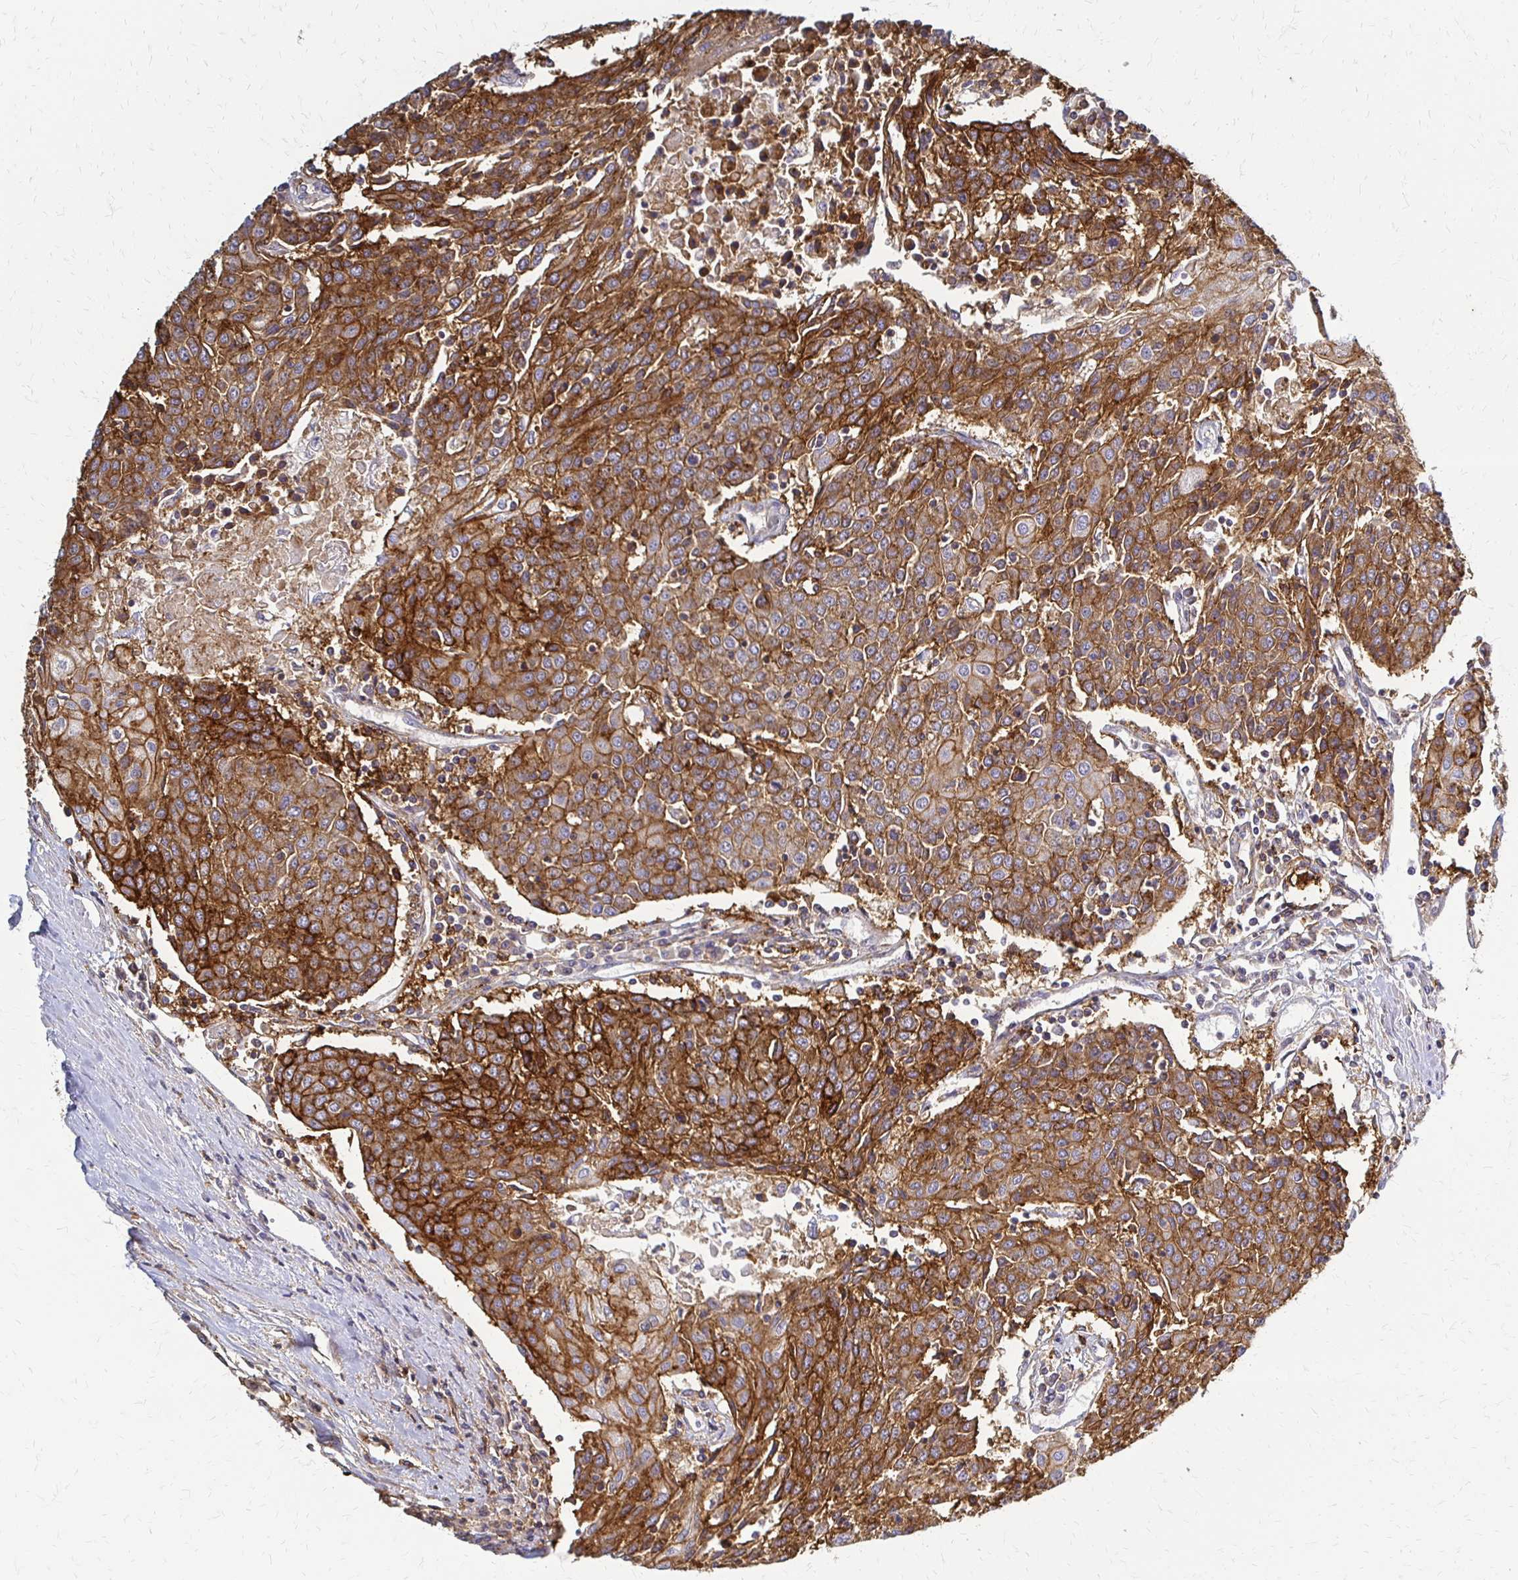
{"staining": {"intensity": "strong", "quantity": ">75%", "location": "cytoplasmic/membranous"}, "tissue": "urothelial cancer", "cell_type": "Tumor cells", "image_type": "cancer", "snomed": [{"axis": "morphology", "description": "Urothelial carcinoma, High grade"}, {"axis": "topography", "description": "Urinary bladder"}], "caption": "A high amount of strong cytoplasmic/membranous expression is appreciated in about >75% of tumor cells in urothelial carcinoma (high-grade) tissue. The protein is stained brown, and the nuclei are stained in blue (DAB IHC with brightfield microscopy, high magnification).", "gene": "SLC9A9", "patient": {"sex": "female", "age": 85}}